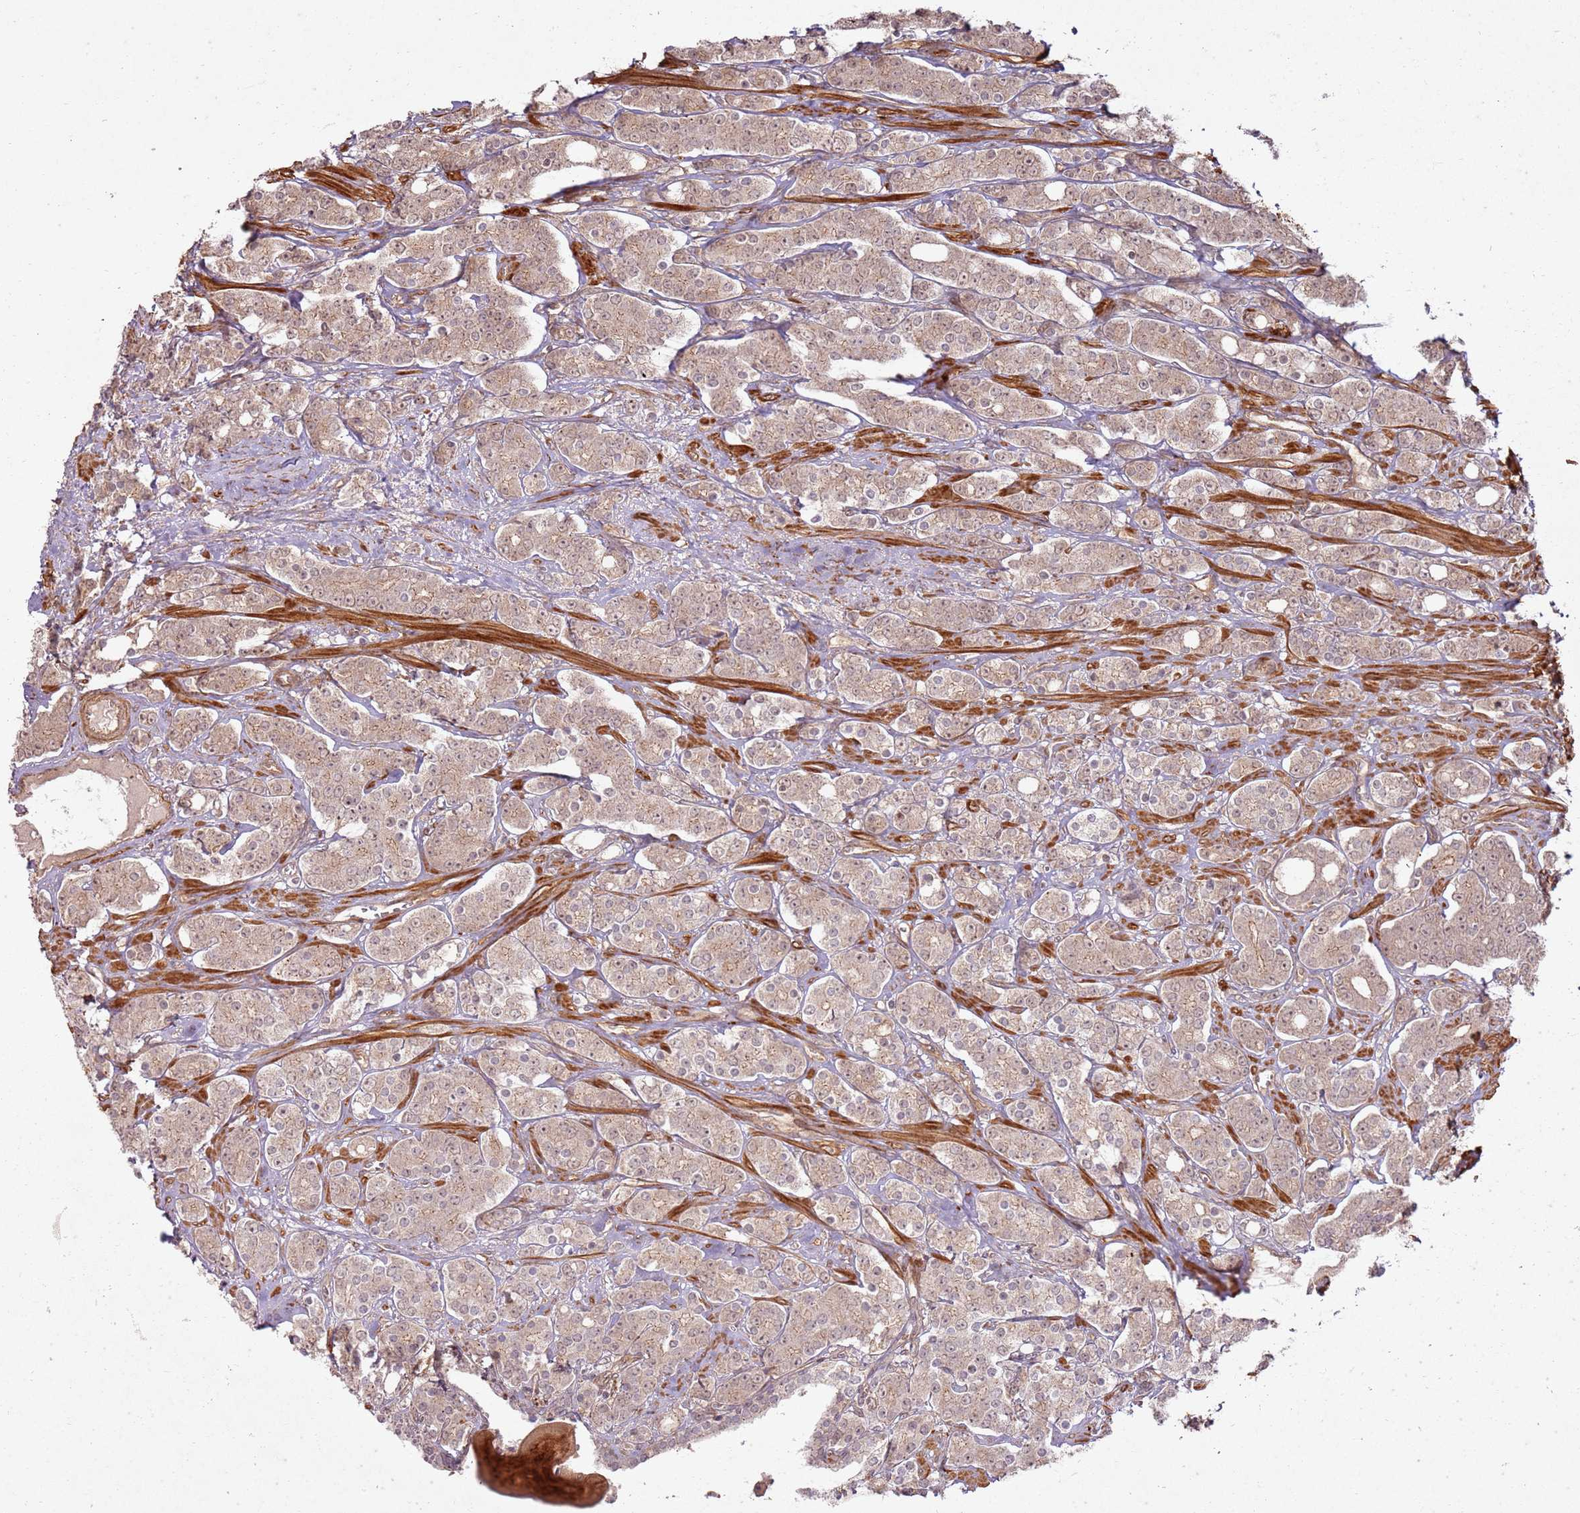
{"staining": {"intensity": "weak", "quantity": ">75%", "location": "cytoplasmic/membranous,nuclear"}, "tissue": "prostate cancer", "cell_type": "Tumor cells", "image_type": "cancer", "snomed": [{"axis": "morphology", "description": "Adenocarcinoma, High grade"}, {"axis": "topography", "description": "Prostate"}], "caption": "Protein analysis of adenocarcinoma (high-grade) (prostate) tissue shows weak cytoplasmic/membranous and nuclear positivity in approximately >75% of tumor cells.", "gene": "ZNF623", "patient": {"sex": "male", "age": 62}}